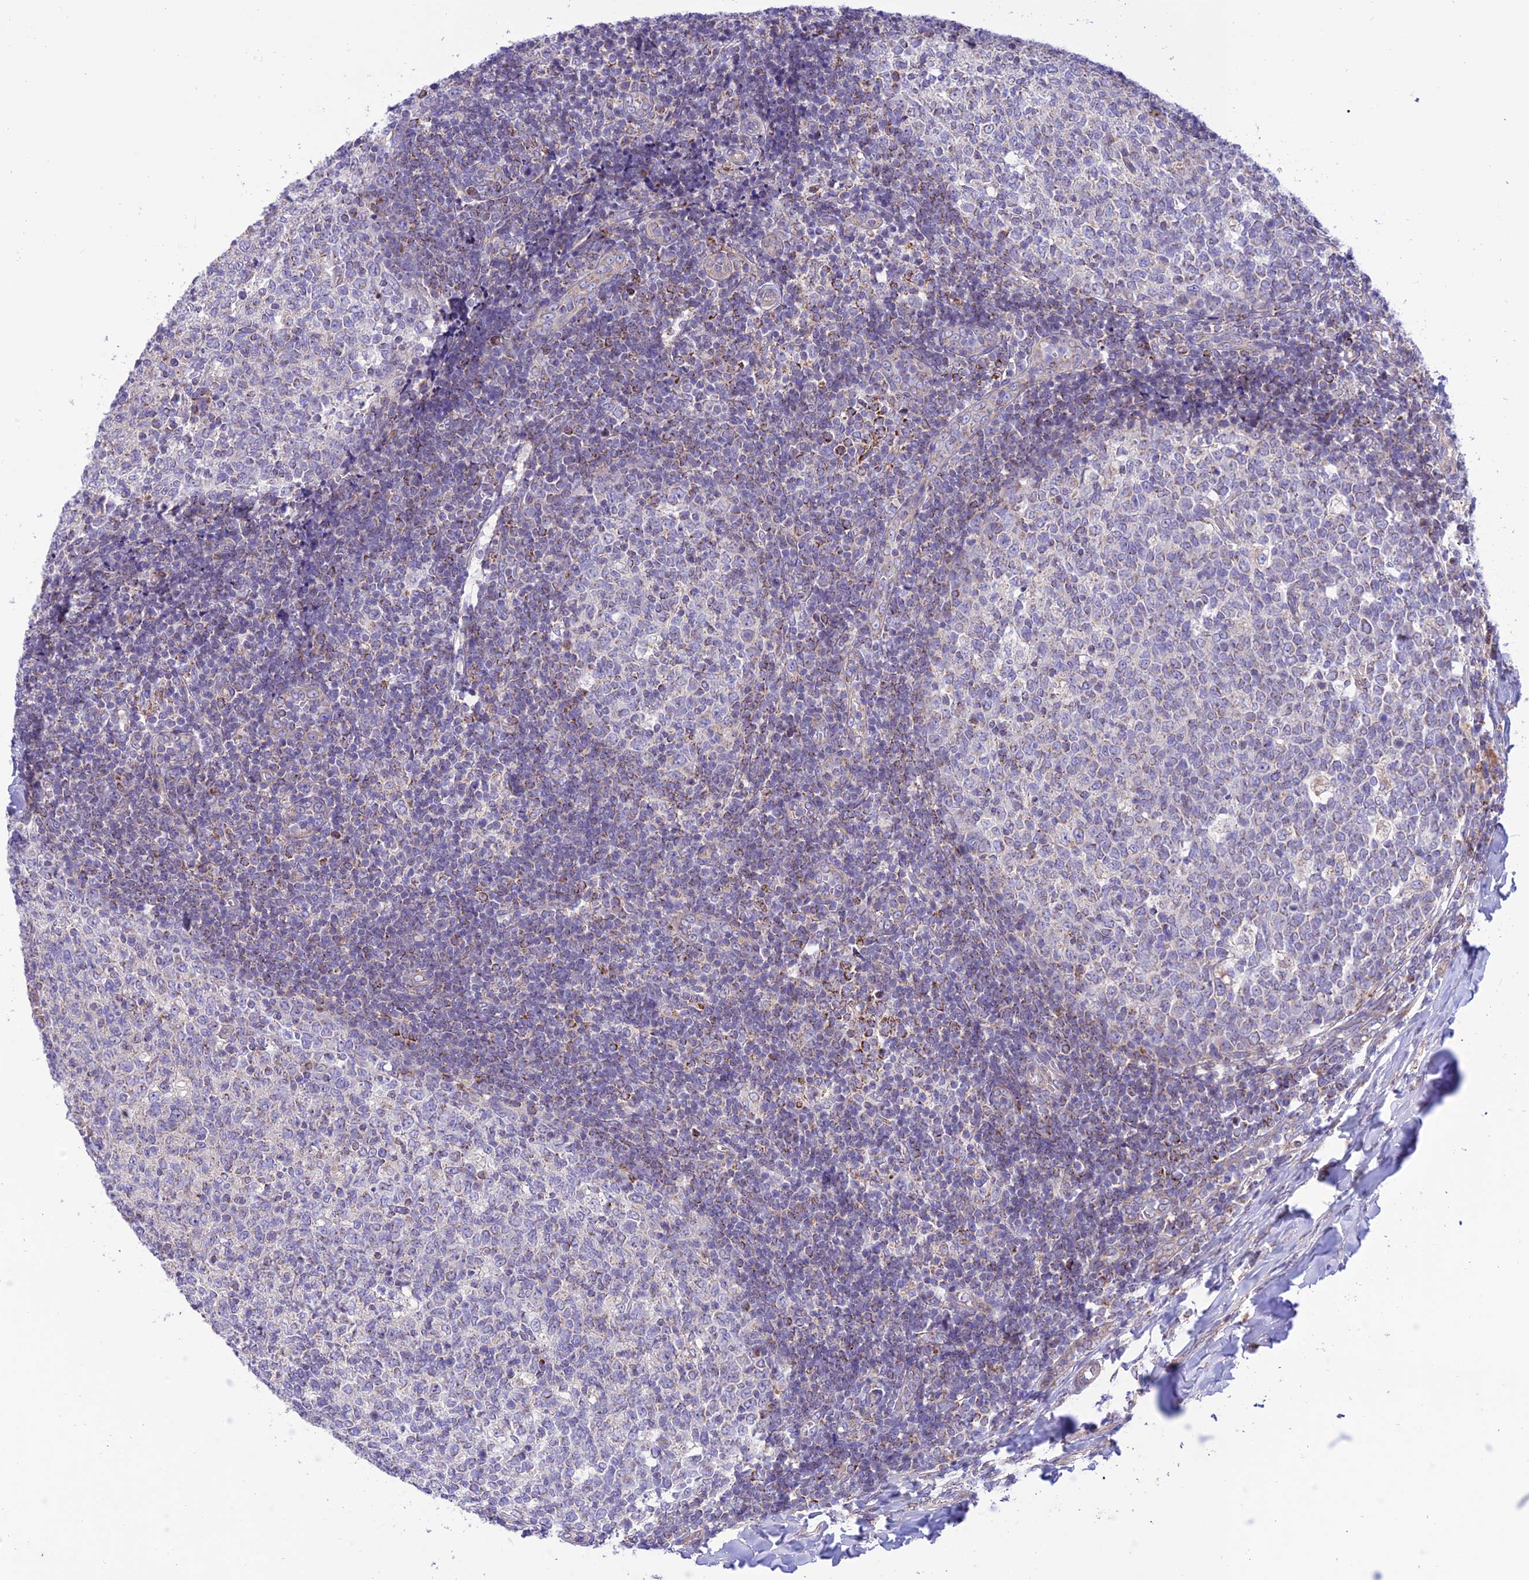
{"staining": {"intensity": "moderate", "quantity": "<25%", "location": "cytoplasmic/membranous"}, "tissue": "tonsil", "cell_type": "Germinal center cells", "image_type": "normal", "snomed": [{"axis": "morphology", "description": "Normal tissue, NOS"}, {"axis": "topography", "description": "Tonsil"}], "caption": "The micrograph exhibits a brown stain indicating the presence of a protein in the cytoplasmic/membranous of germinal center cells in tonsil.", "gene": "FAM186B", "patient": {"sex": "female", "age": 19}}